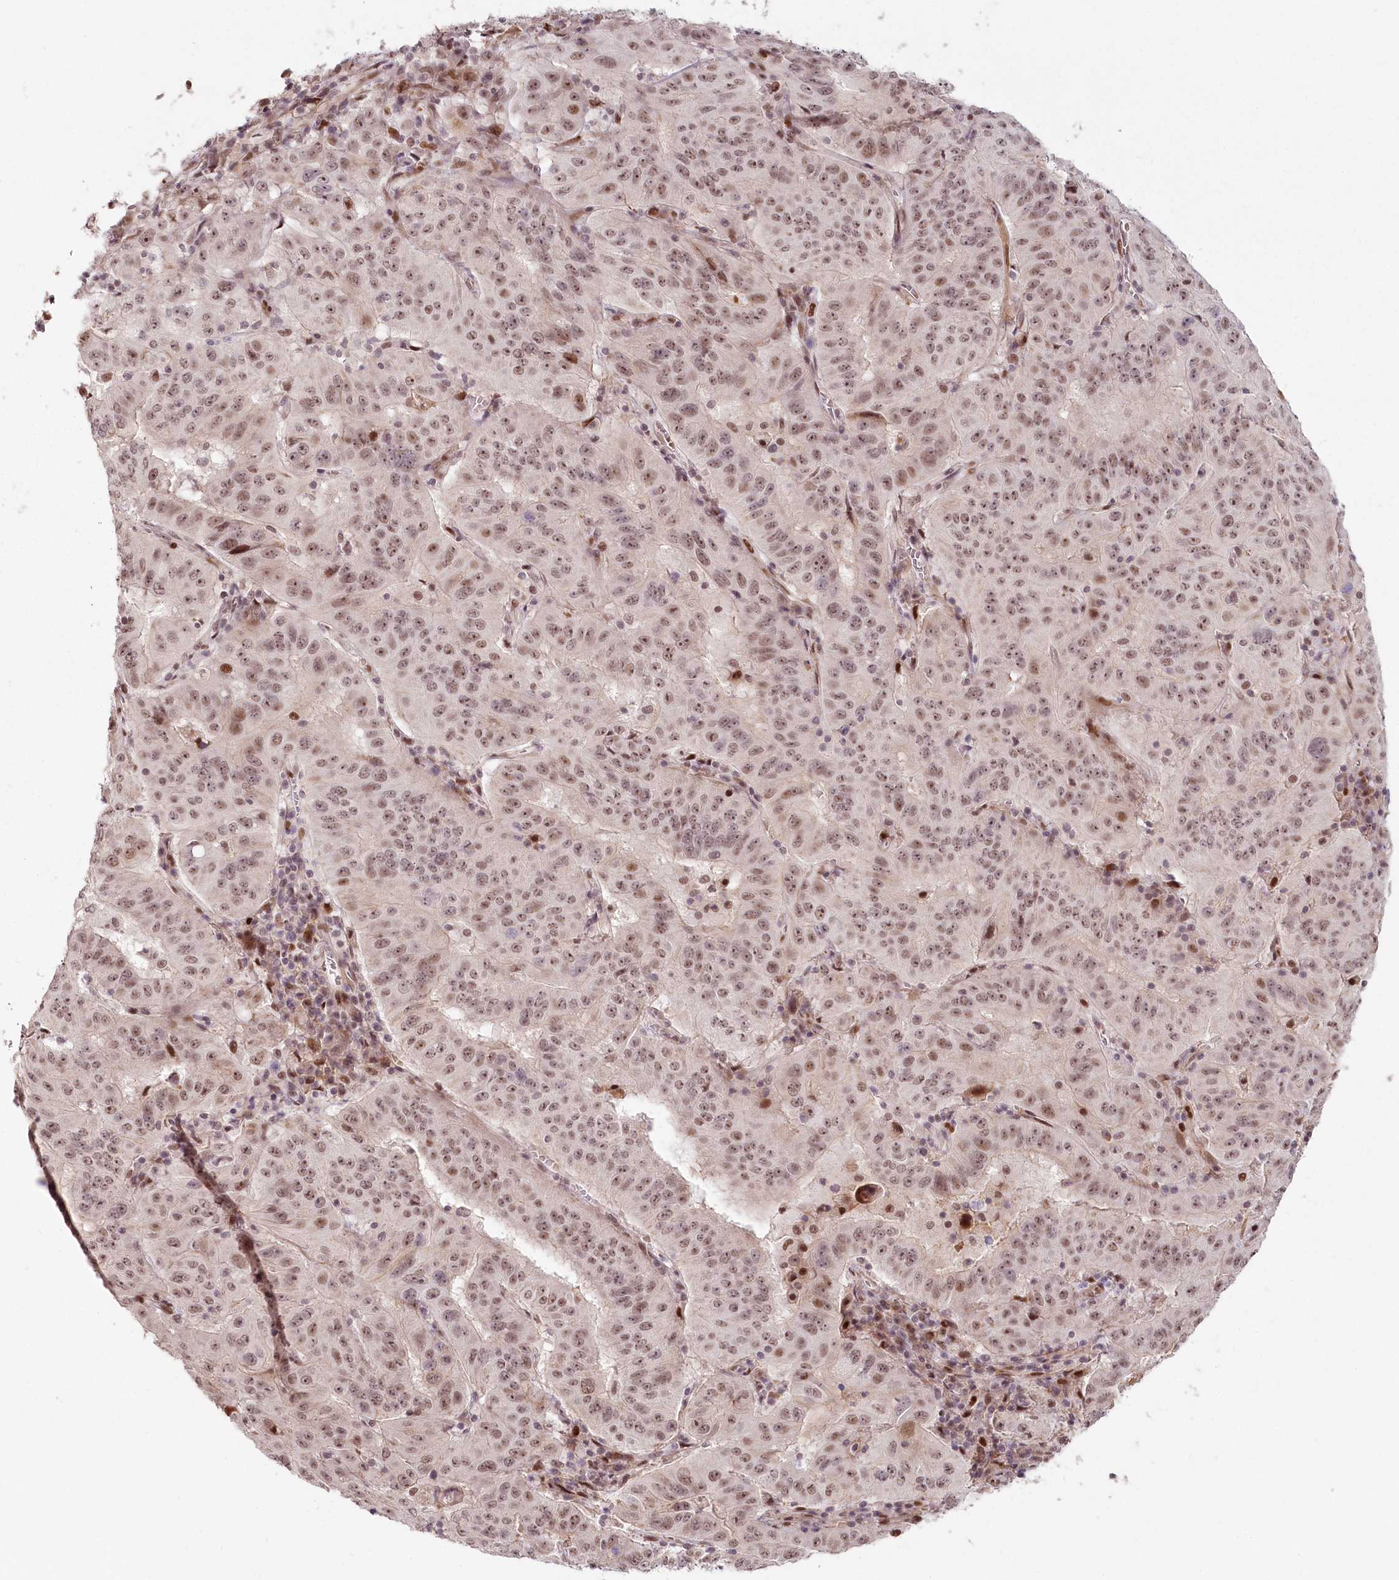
{"staining": {"intensity": "moderate", "quantity": ">75%", "location": "nuclear"}, "tissue": "pancreatic cancer", "cell_type": "Tumor cells", "image_type": "cancer", "snomed": [{"axis": "morphology", "description": "Adenocarcinoma, NOS"}, {"axis": "topography", "description": "Pancreas"}], "caption": "Pancreatic adenocarcinoma tissue demonstrates moderate nuclear expression in approximately >75% of tumor cells", "gene": "FAM204A", "patient": {"sex": "male", "age": 63}}